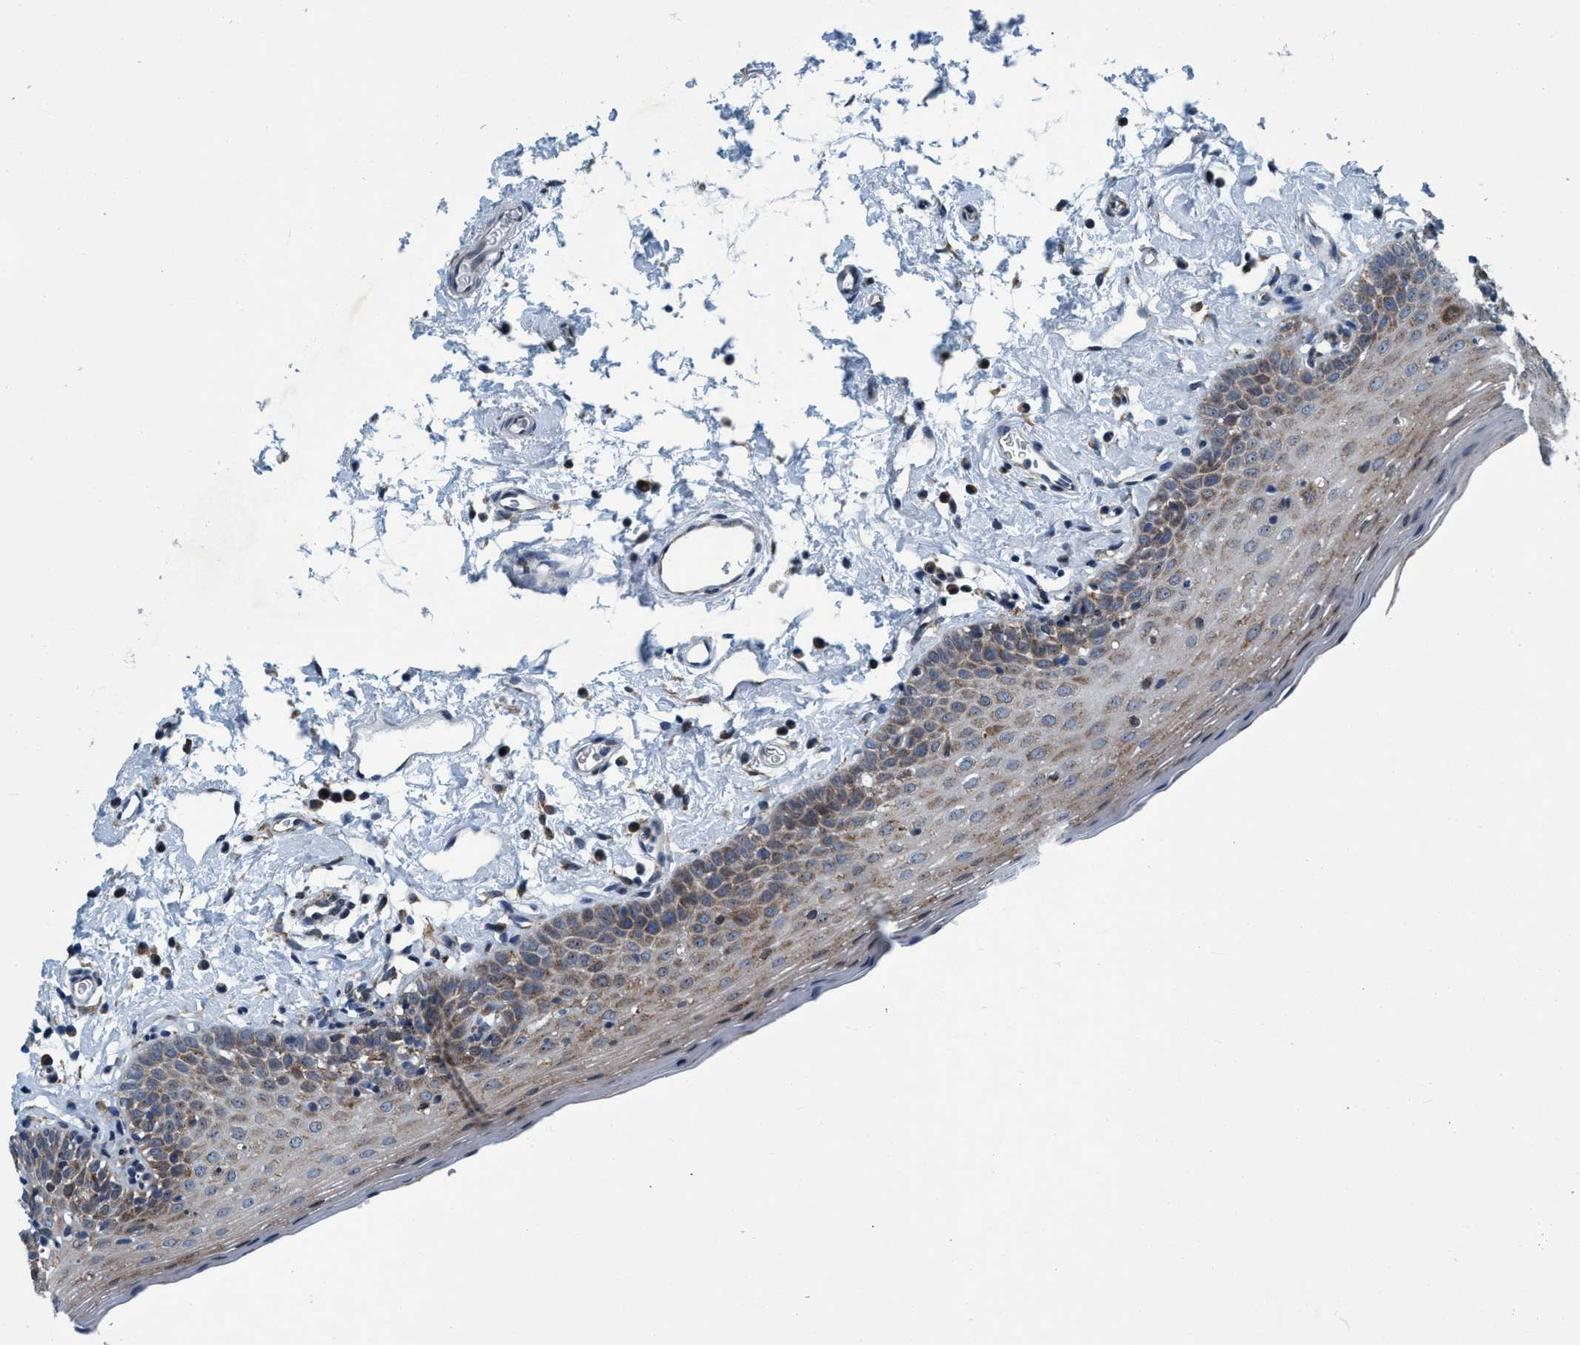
{"staining": {"intensity": "strong", "quantity": "25%-75%", "location": "cytoplasmic/membranous"}, "tissue": "oral mucosa", "cell_type": "Squamous epithelial cells", "image_type": "normal", "snomed": [{"axis": "morphology", "description": "Normal tissue, NOS"}, {"axis": "topography", "description": "Oral tissue"}], "caption": "This photomicrograph exhibits immunohistochemistry staining of unremarkable oral mucosa, with high strong cytoplasmic/membranous positivity in about 25%-75% of squamous epithelial cells.", "gene": "ARMC9", "patient": {"sex": "male", "age": 66}}